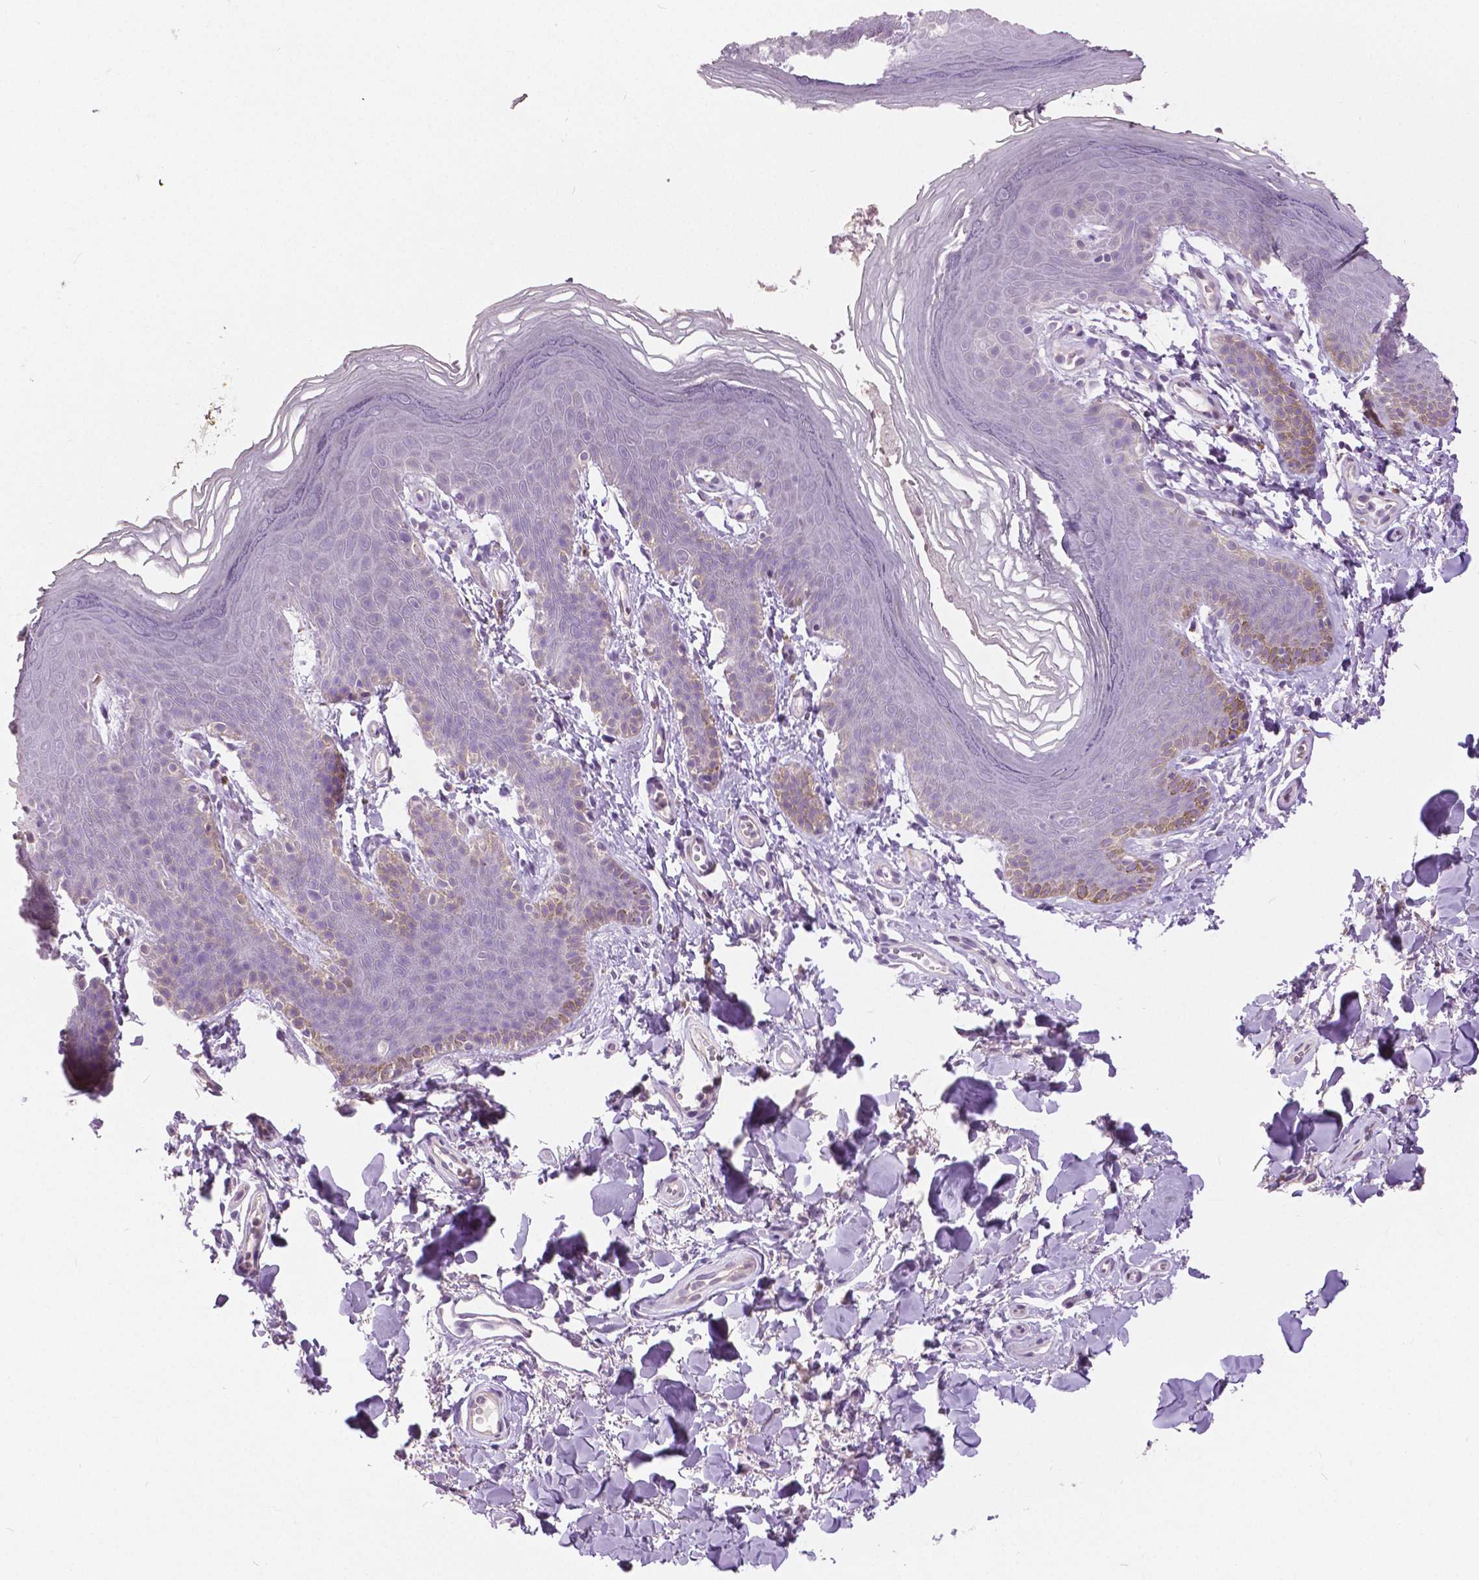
{"staining": {"intensity": "weak", "quantity": "<25%", "location": "cytoplasmic/membranous"}, "tissue": "skin", "cell_type": "Epidermal cells", "image_type": "normal", "snomed": [{"axis": "morphology", "description": "Normal tissue, NOS"}, {"axis": "topography", "description": "Anal"}], "caption": "The immunohistochemistry micrograph has no significant staining in epidermal cells of skin. (DAB immunohistochemistry (IHC), high magnification).", "gene": "GRIN2A", "patient": {"sex": "male", "age": 53}}